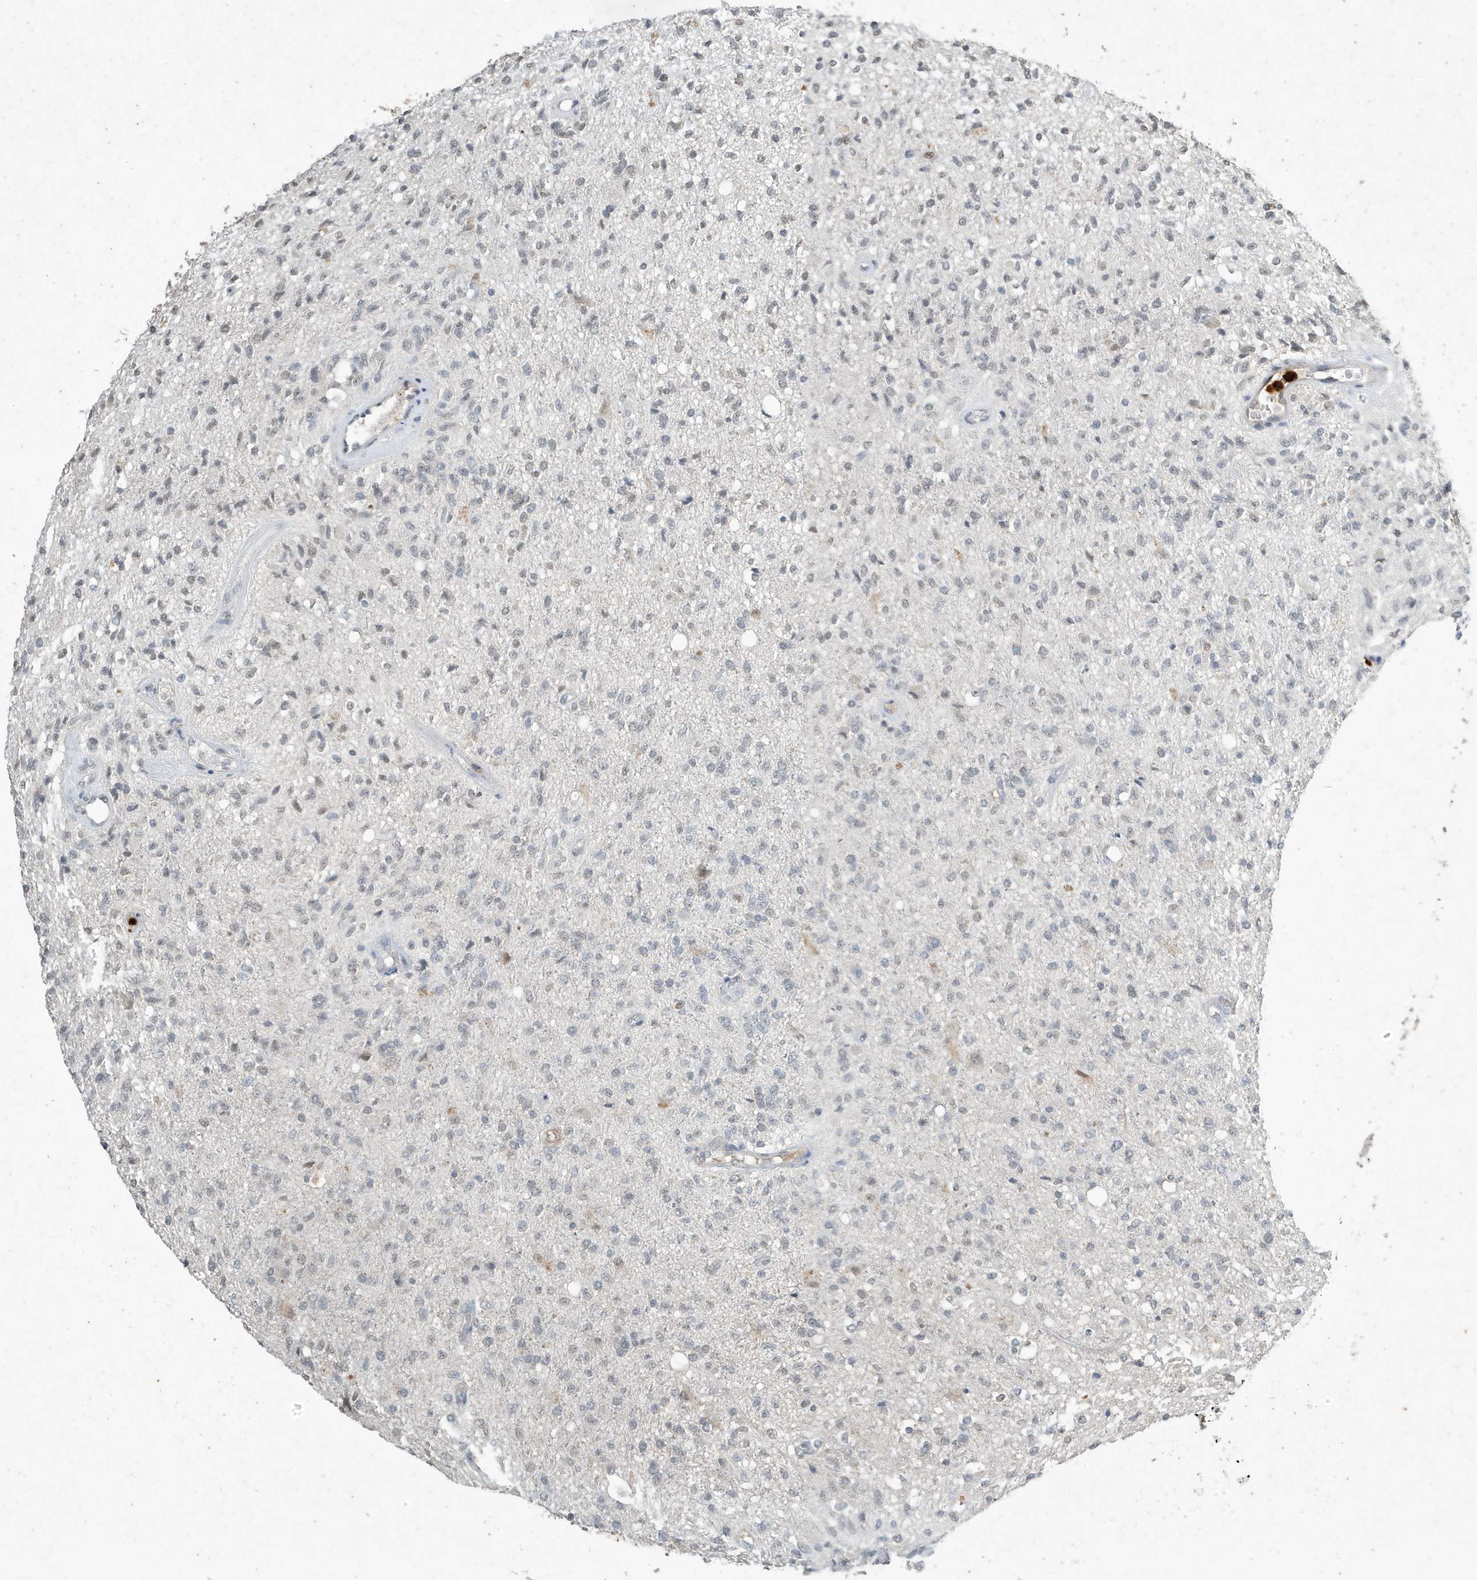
{"staining": {"intensity": "negative", "quantity": "none", "location": "none"}, "tissue": "glioma", "cell_type": "Tumor cells", "image_type": "cancer", "snomed": [{"axis": "morphology", "description": "Normal tissue, NOS"}, {"axis": "morphology", "description": "Glioma, malignant, High grade"}, {"axis": "topography", "description": "Cerebral cortex"}], "caption": "DAB immunohistochemical staining of glioma demonstrates no significant expression in tumor cells.", "gene": "DEFA1", "patient": {"sex": "male", "age": 77}}